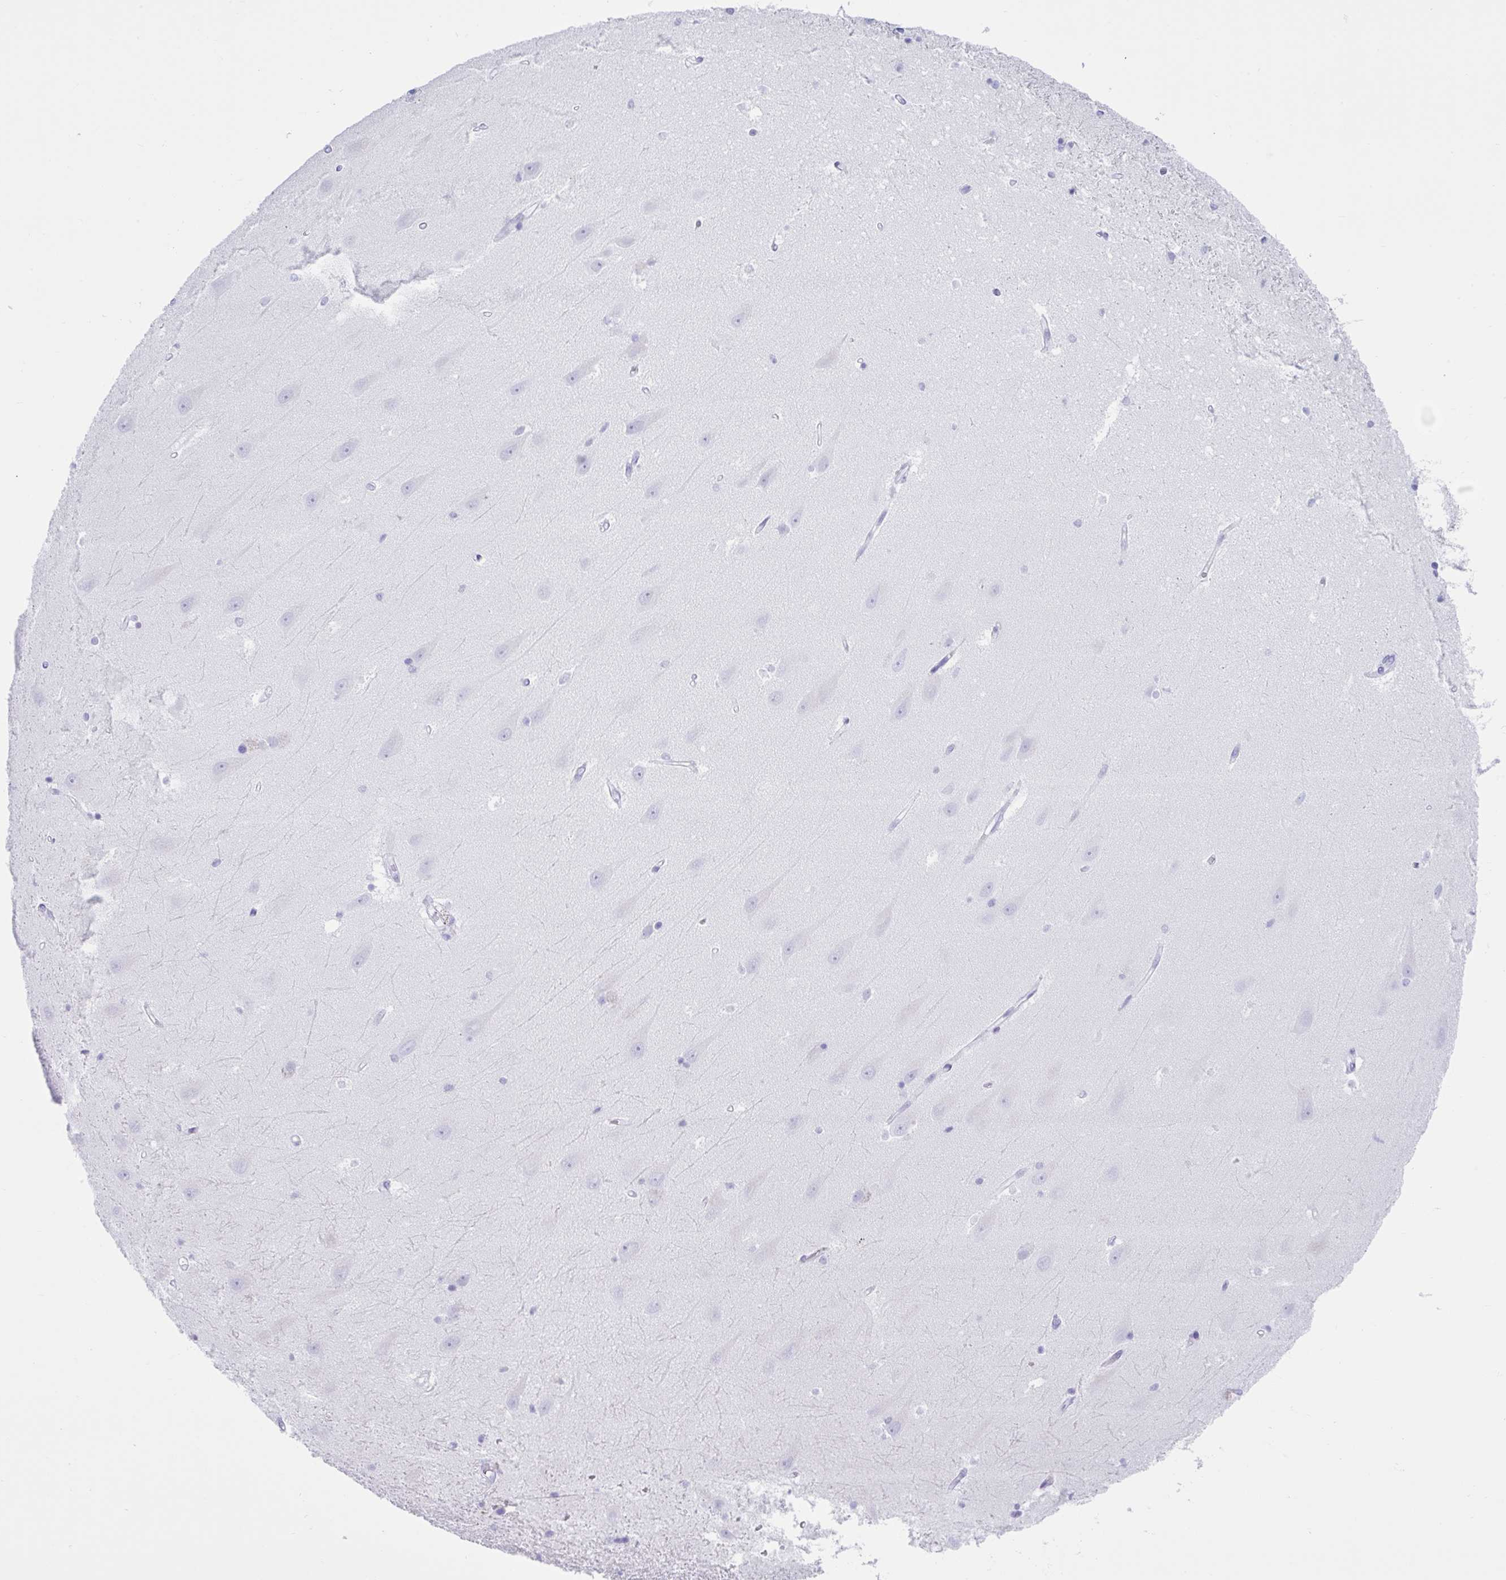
{"staining": {"intensity": "negative", "quantity": "none", "location": "none"}, "tissue": "hippocampus", "cell_type": "Glial cells", "image_type": "normal", "snomed": [{"axis": "morphology", "description": "Normal tissue, NOS"}, {"axis": "topography", "description": "Hippocampus"}], "caption": "High power microscopy image of an IHC image of benign hippocampus, revealing no significant positivity in glial cells. (DAB immunohistochemistry, high magnification).", "gene": "PSCA", "patient": {"sex": "male", "age": 63}}